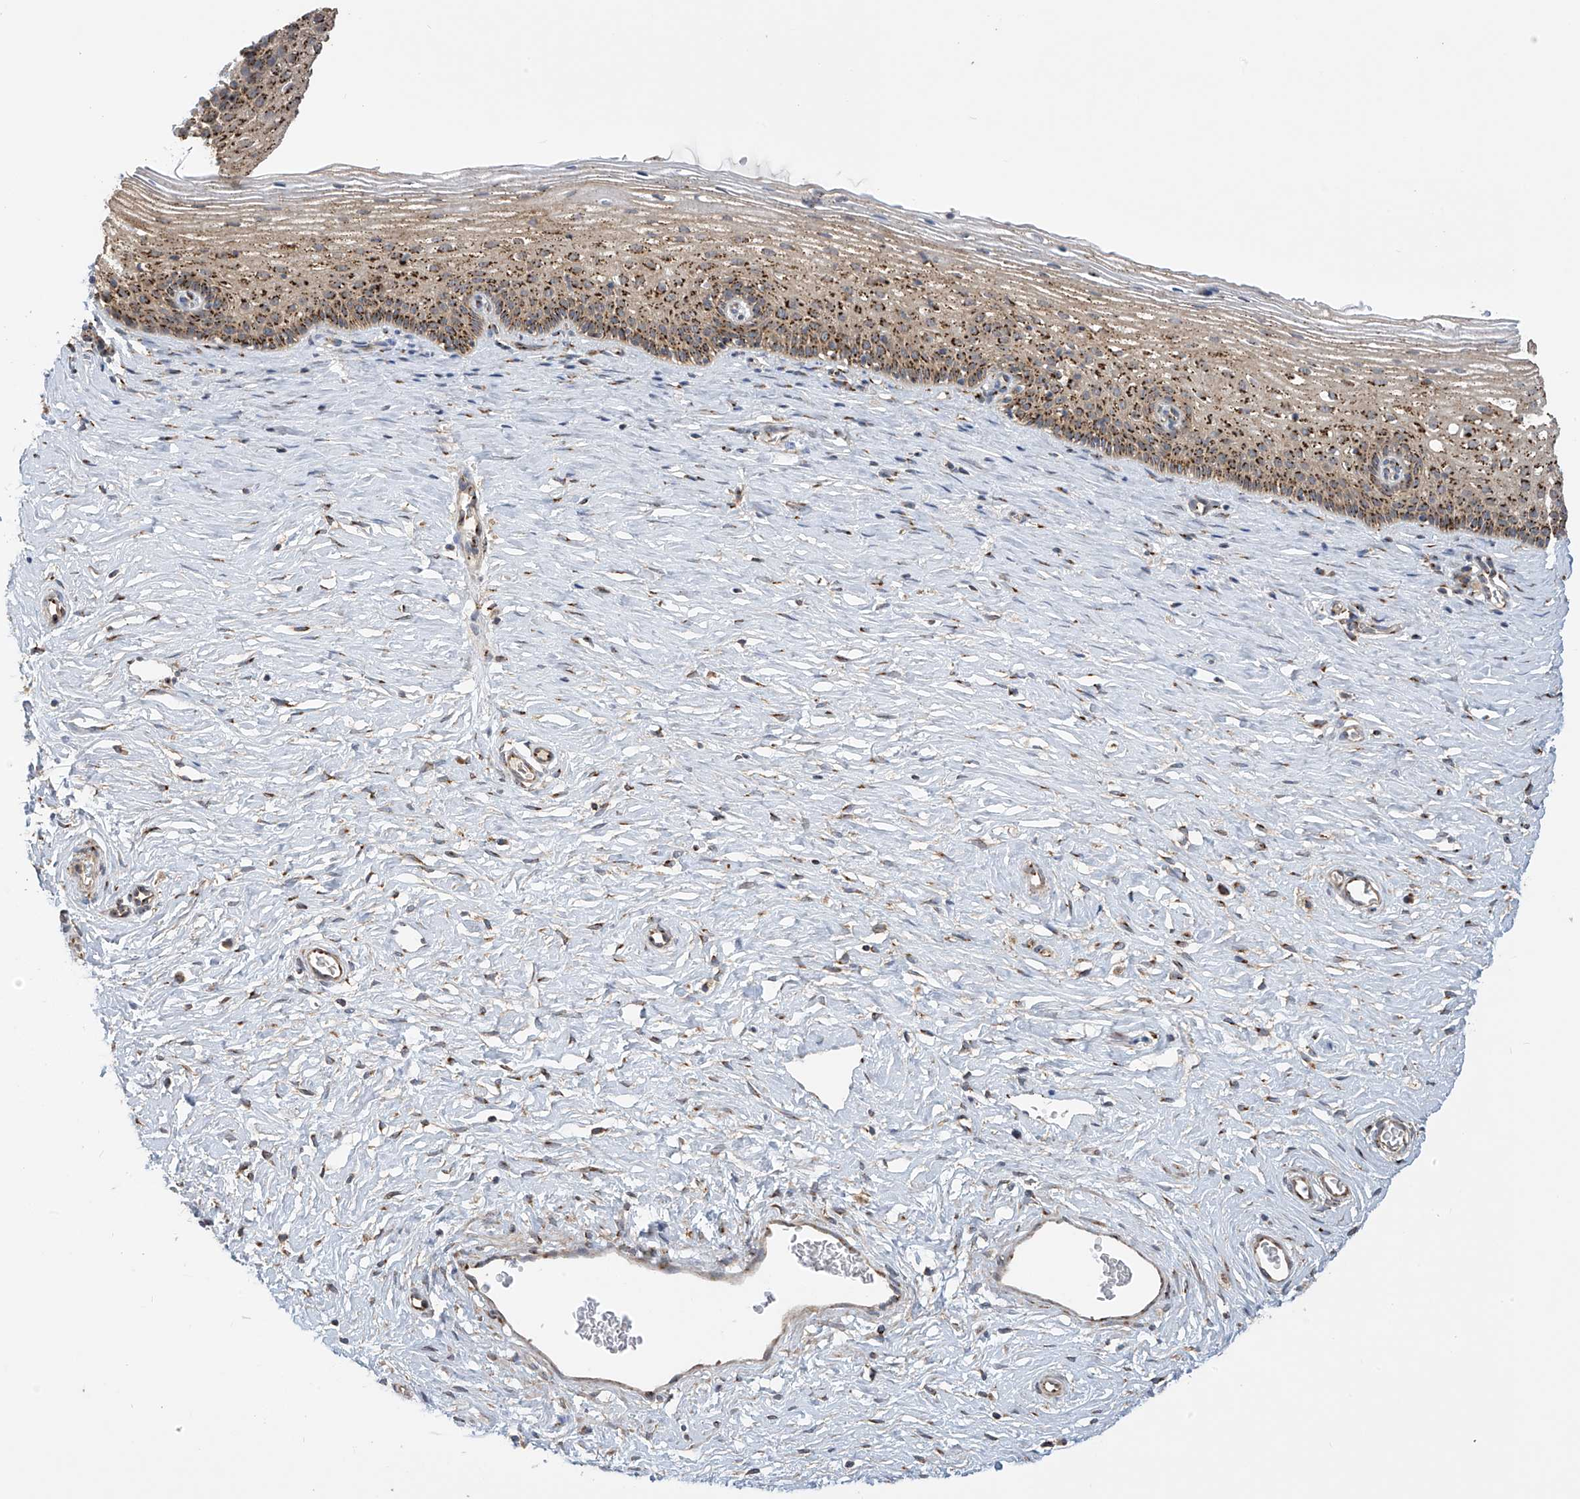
{"staining": {"intensity": "moderate", "quantity": ">75%", "location": "cytoplasmic/membranous"}, "tissue": "cervix", "cell_type": "Glandular cells", "image_type": "normal", "snomed": [{"axis": "morphology", "description": "Normal tissue, NOS"}, {"axis": "topography", "description": "Cervix"}], "caption": "Protein staining displays moderate cytoplasmic/membranous expression in about >75% of glandular cells in unremarkable cervix.", "gene": "PNPT1", "patient": {"sex": "female", "age": 33}}